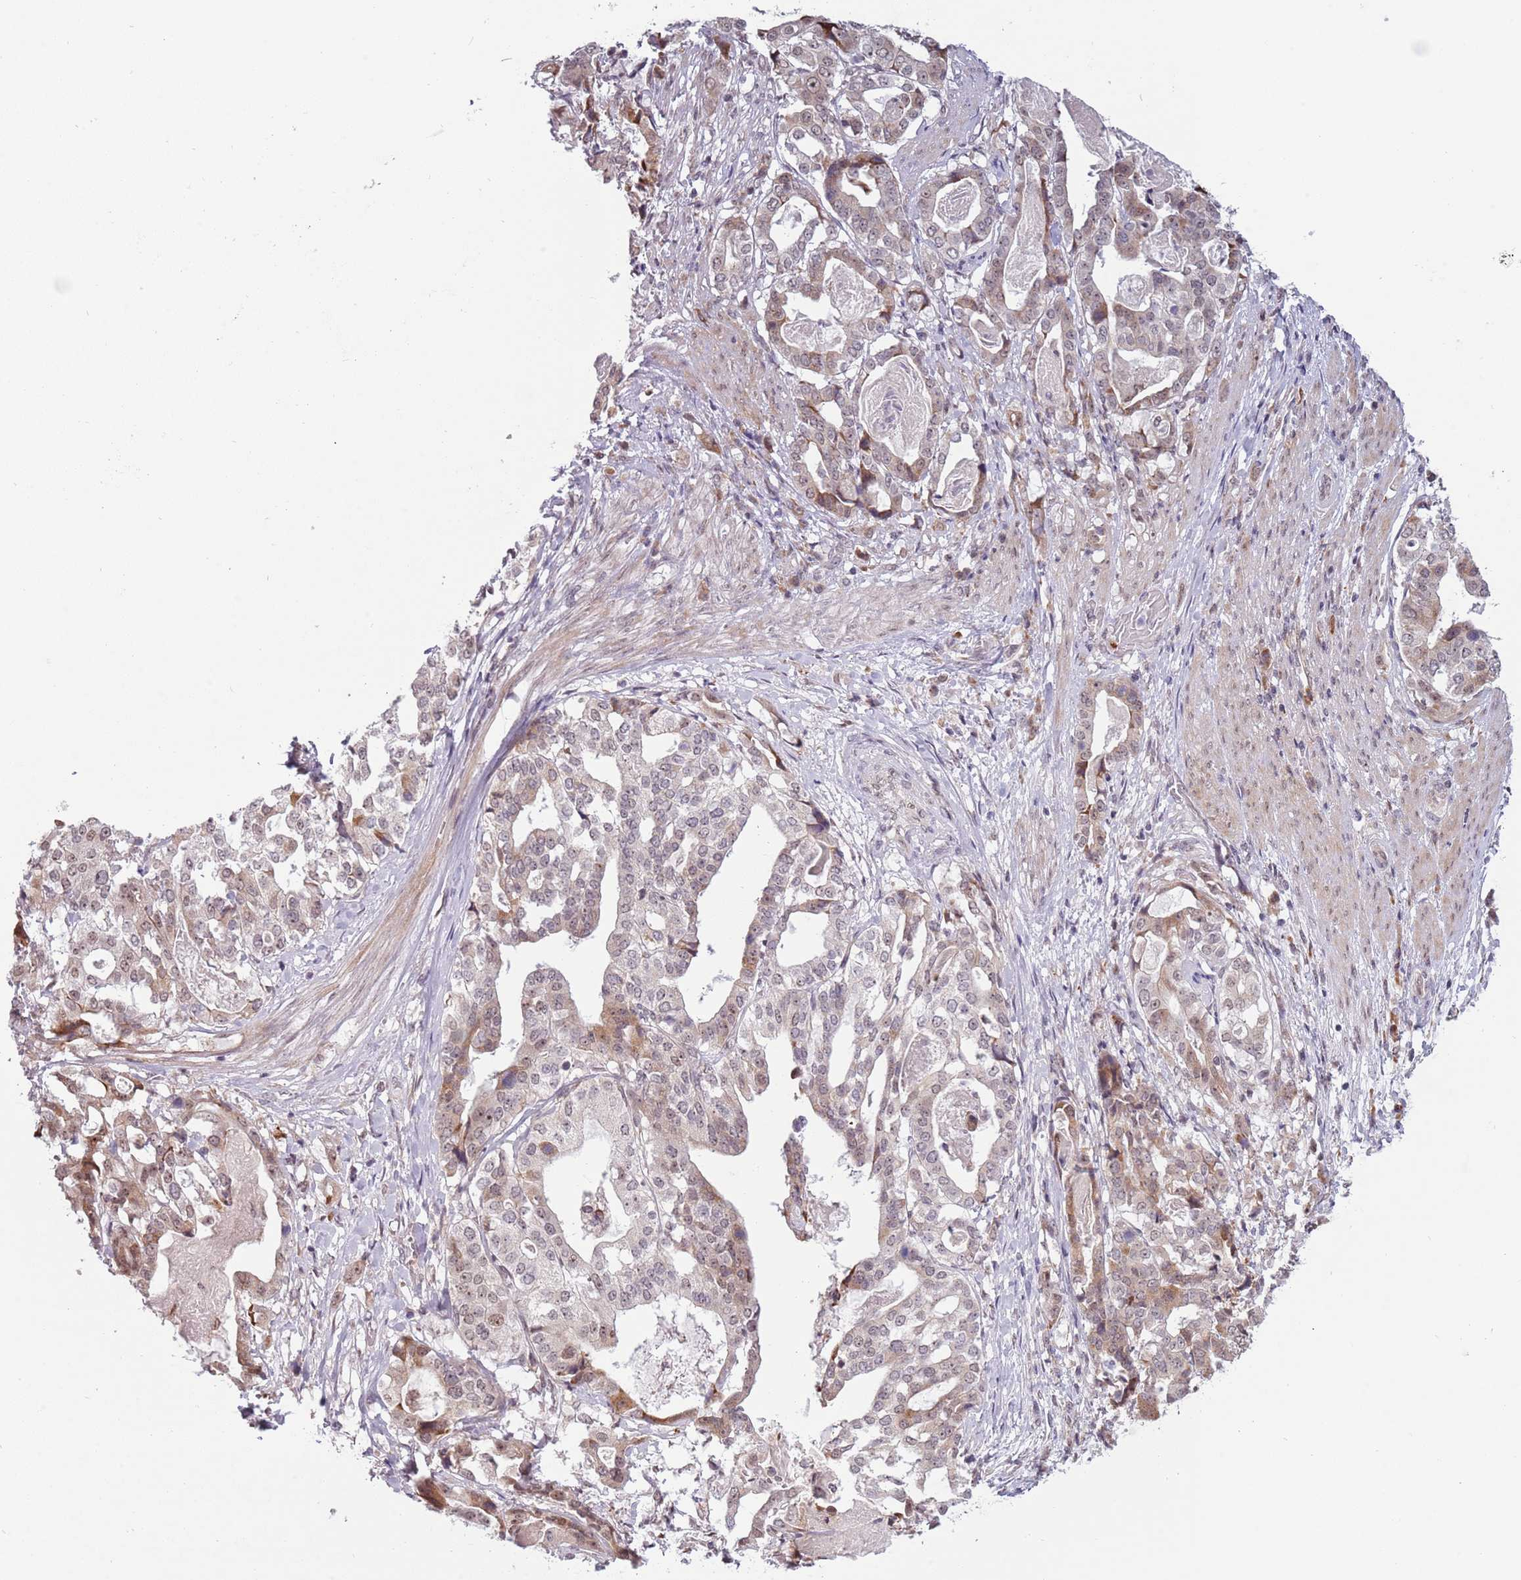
{"staining": {"intensity": "weak", "quantity": "25%-75%", "location": "cytoplasmic/membranous,nuclear"}, "tissue": "stomach cancer", "cell_type": "Tumor cells", "image_type": "cancer", "snomed": [{"axis": "morphology", "description": "Adenocarcinoma, NOS"}, {"axis": "topography", "description": "Stomach"}], "caption": "Tumor cells exhibit low levels of weak cytoplasmic/membranous and nuclear staining in approximately 25%-75% of cells in human stomach cancer (adenocarcinoma).", "gene": "BARD1", "patient": {"sex": "male", "age": 48}}